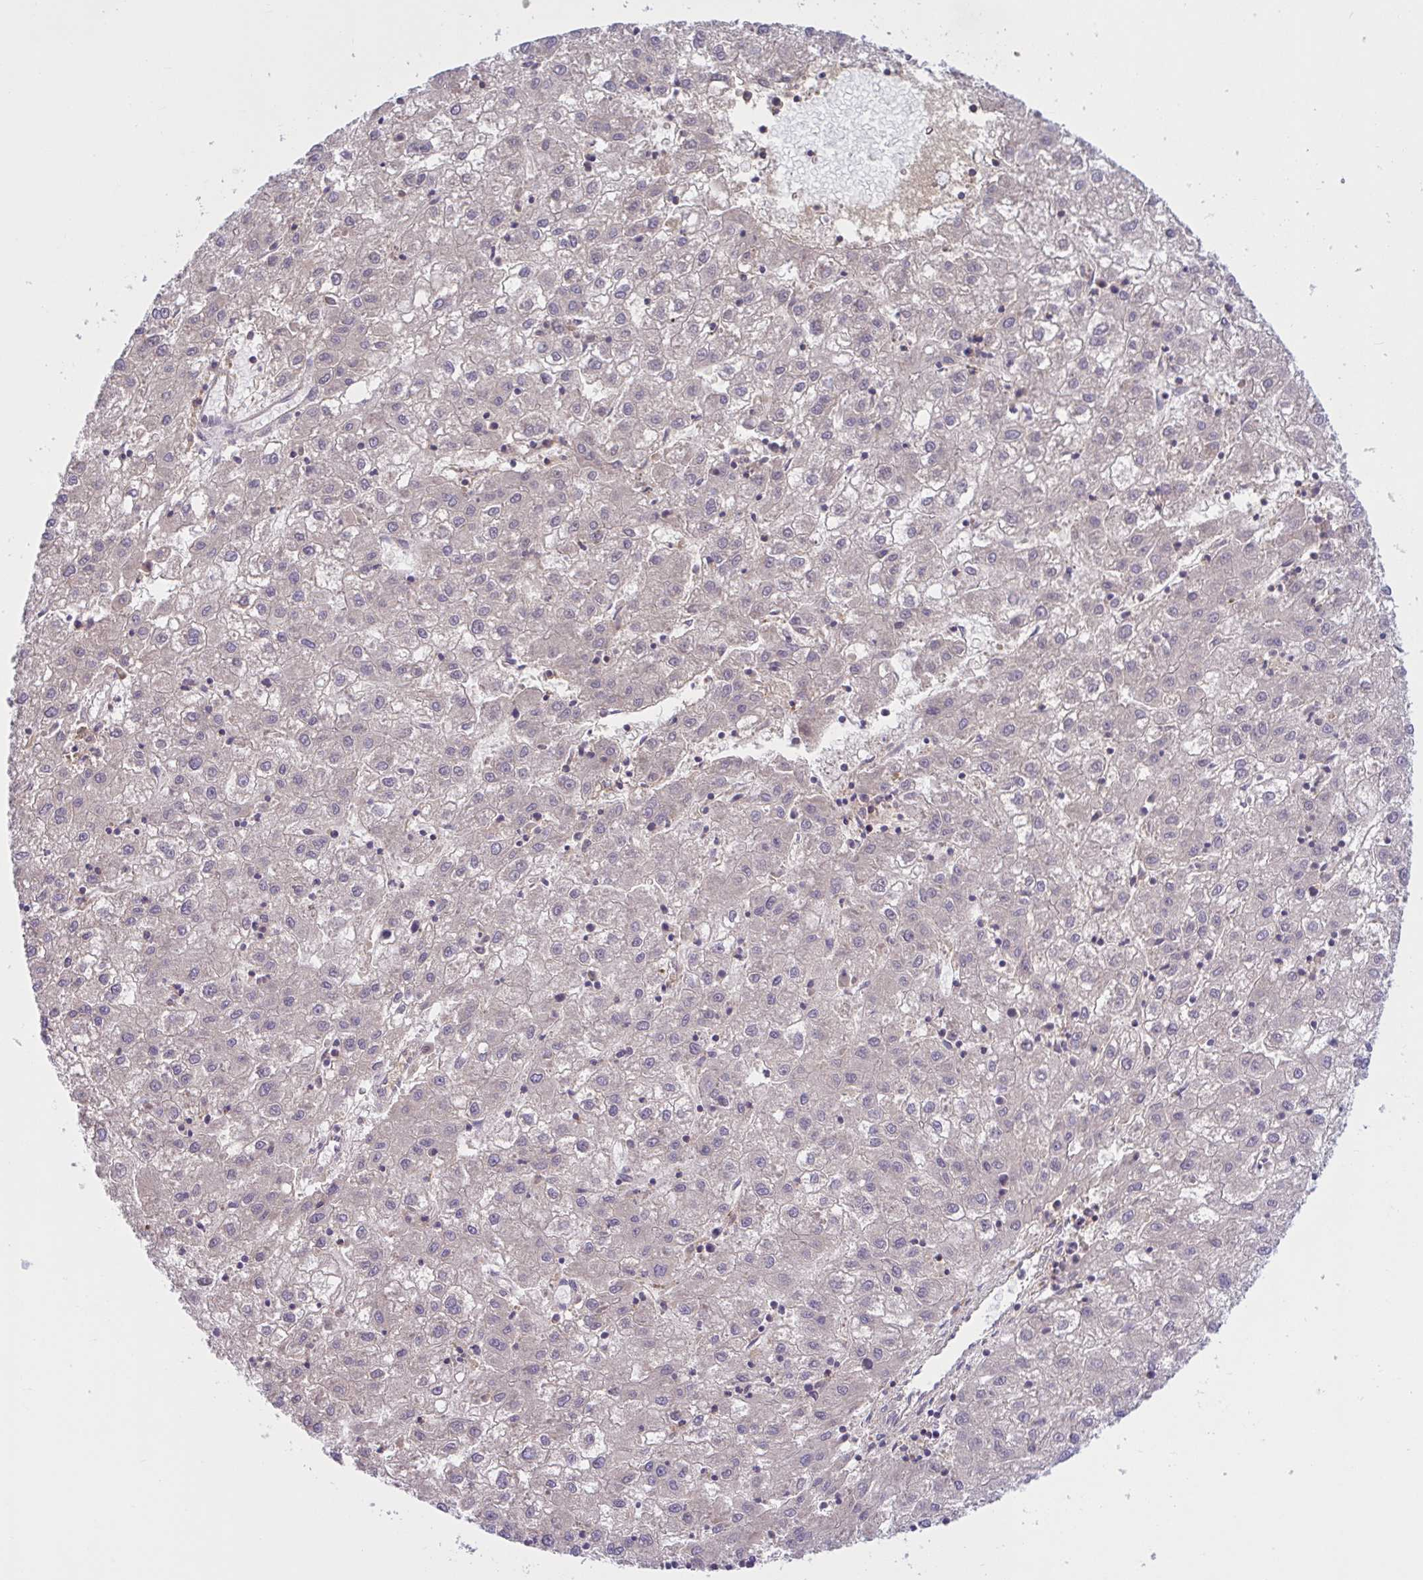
{"staining": {"intensity": "negative", "quantity": "none", "location": "none"}, "tissue": "liver cancer", "cell_type": "Tumor cells", "image_type": "cancer", "snomed": [{"axis": "morphology", "description": "Carcinoma, Hepatocellular, NOS"}, {"axis": "topography", "description": "Liver"}], "caption": "Tumor cells show no significant staining in liver cancer (hepatocellular carcinoma).", "gene": "WNT9B", "patient": {"sex": "male", "age": 72}}